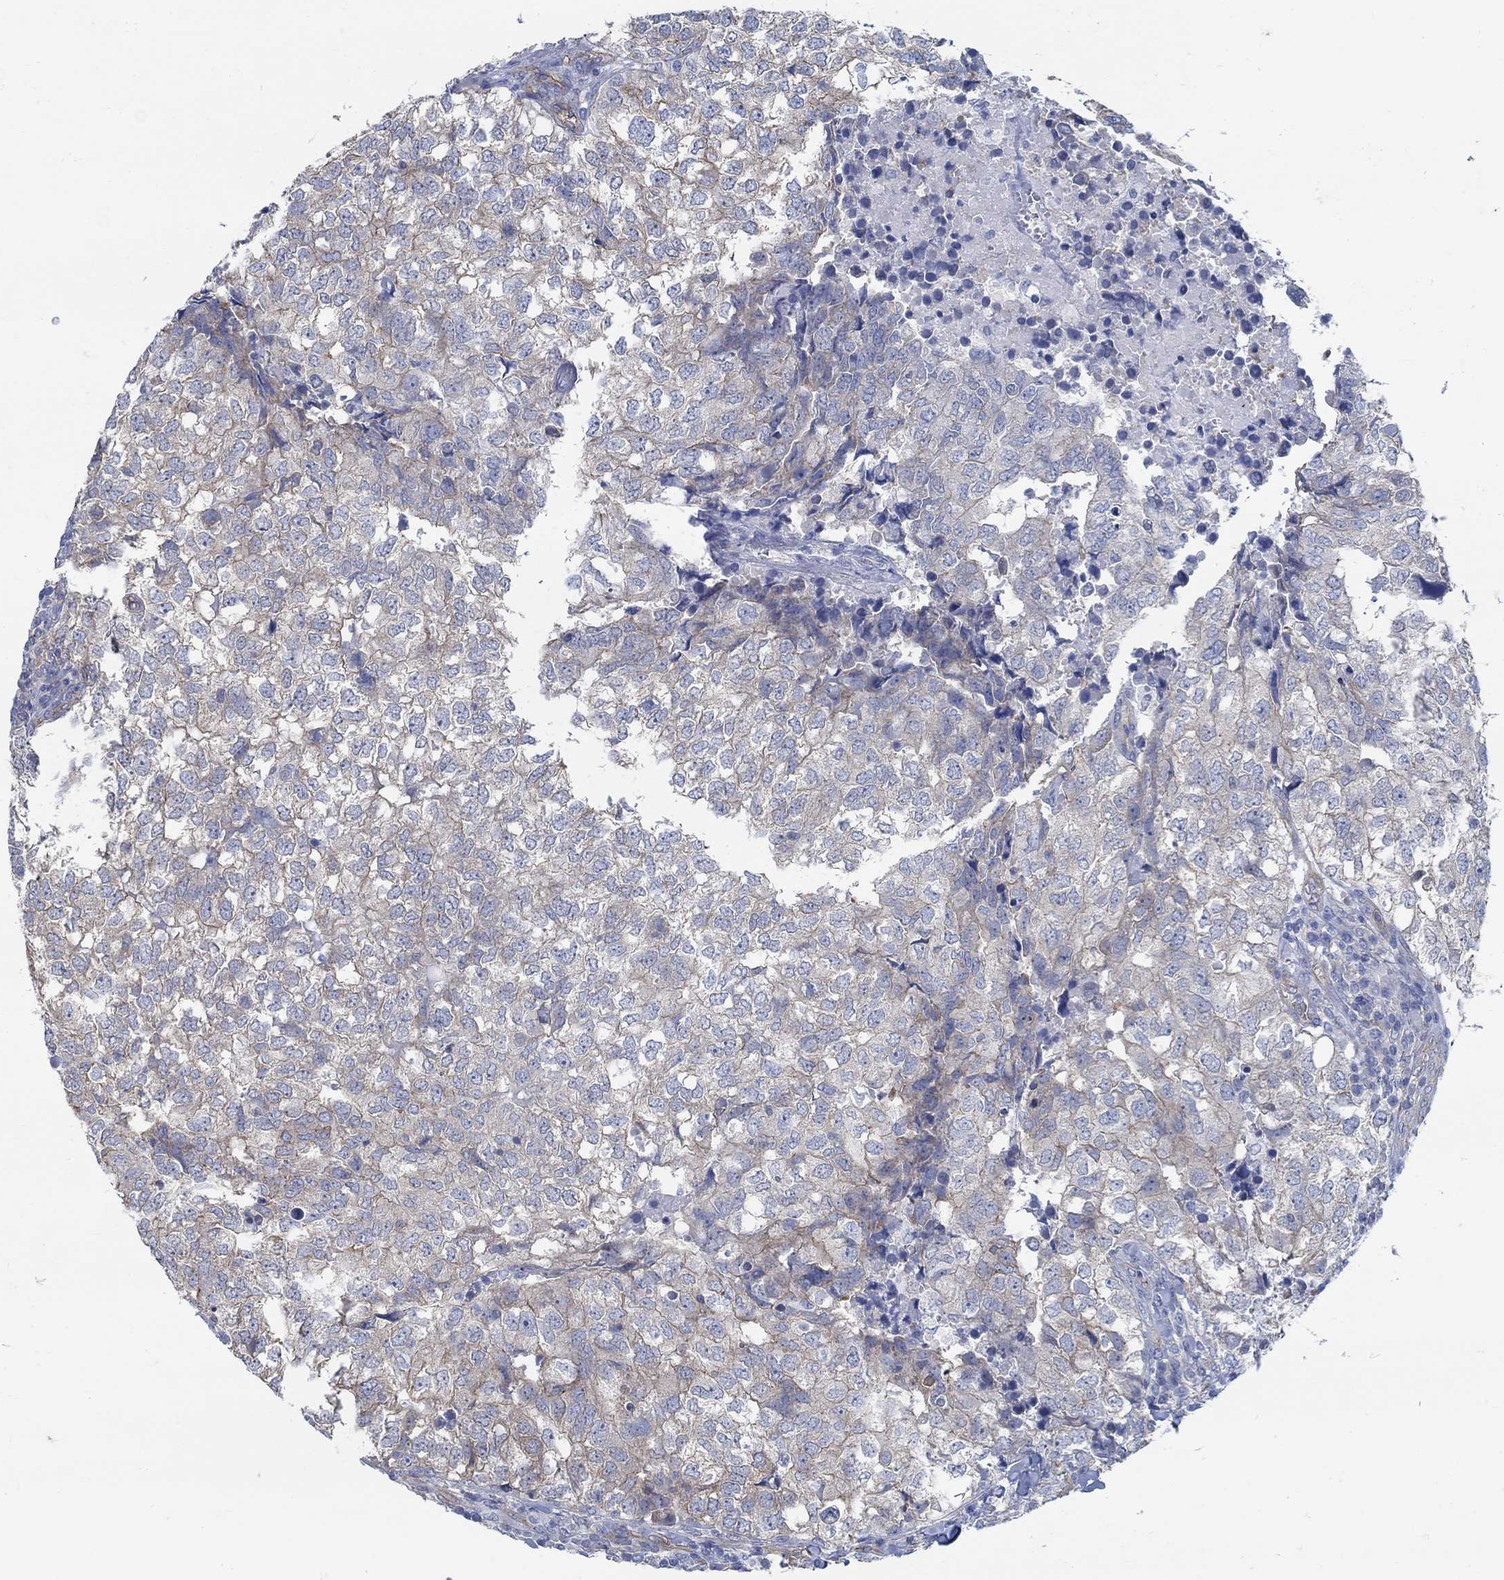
{"staining": {"intensity": "weak", "quantity": "<25%", "location": "cytoplasmic/membranous"}, "tissue": "breast cancer", "cell_type": "Tumor cells", "image_type": "cancer", "snomed": [{"axis": "morphology", "description": "Duct carcinoma"}, {"axis": "topography", "description": "Breast"}], "caption": "Invasive ductal carcinoma (breast) stained for a protein using IHC displays no staining tumor cells.", "gene": "TMEM198", "patient": {"sex": "female", "age": 30}}